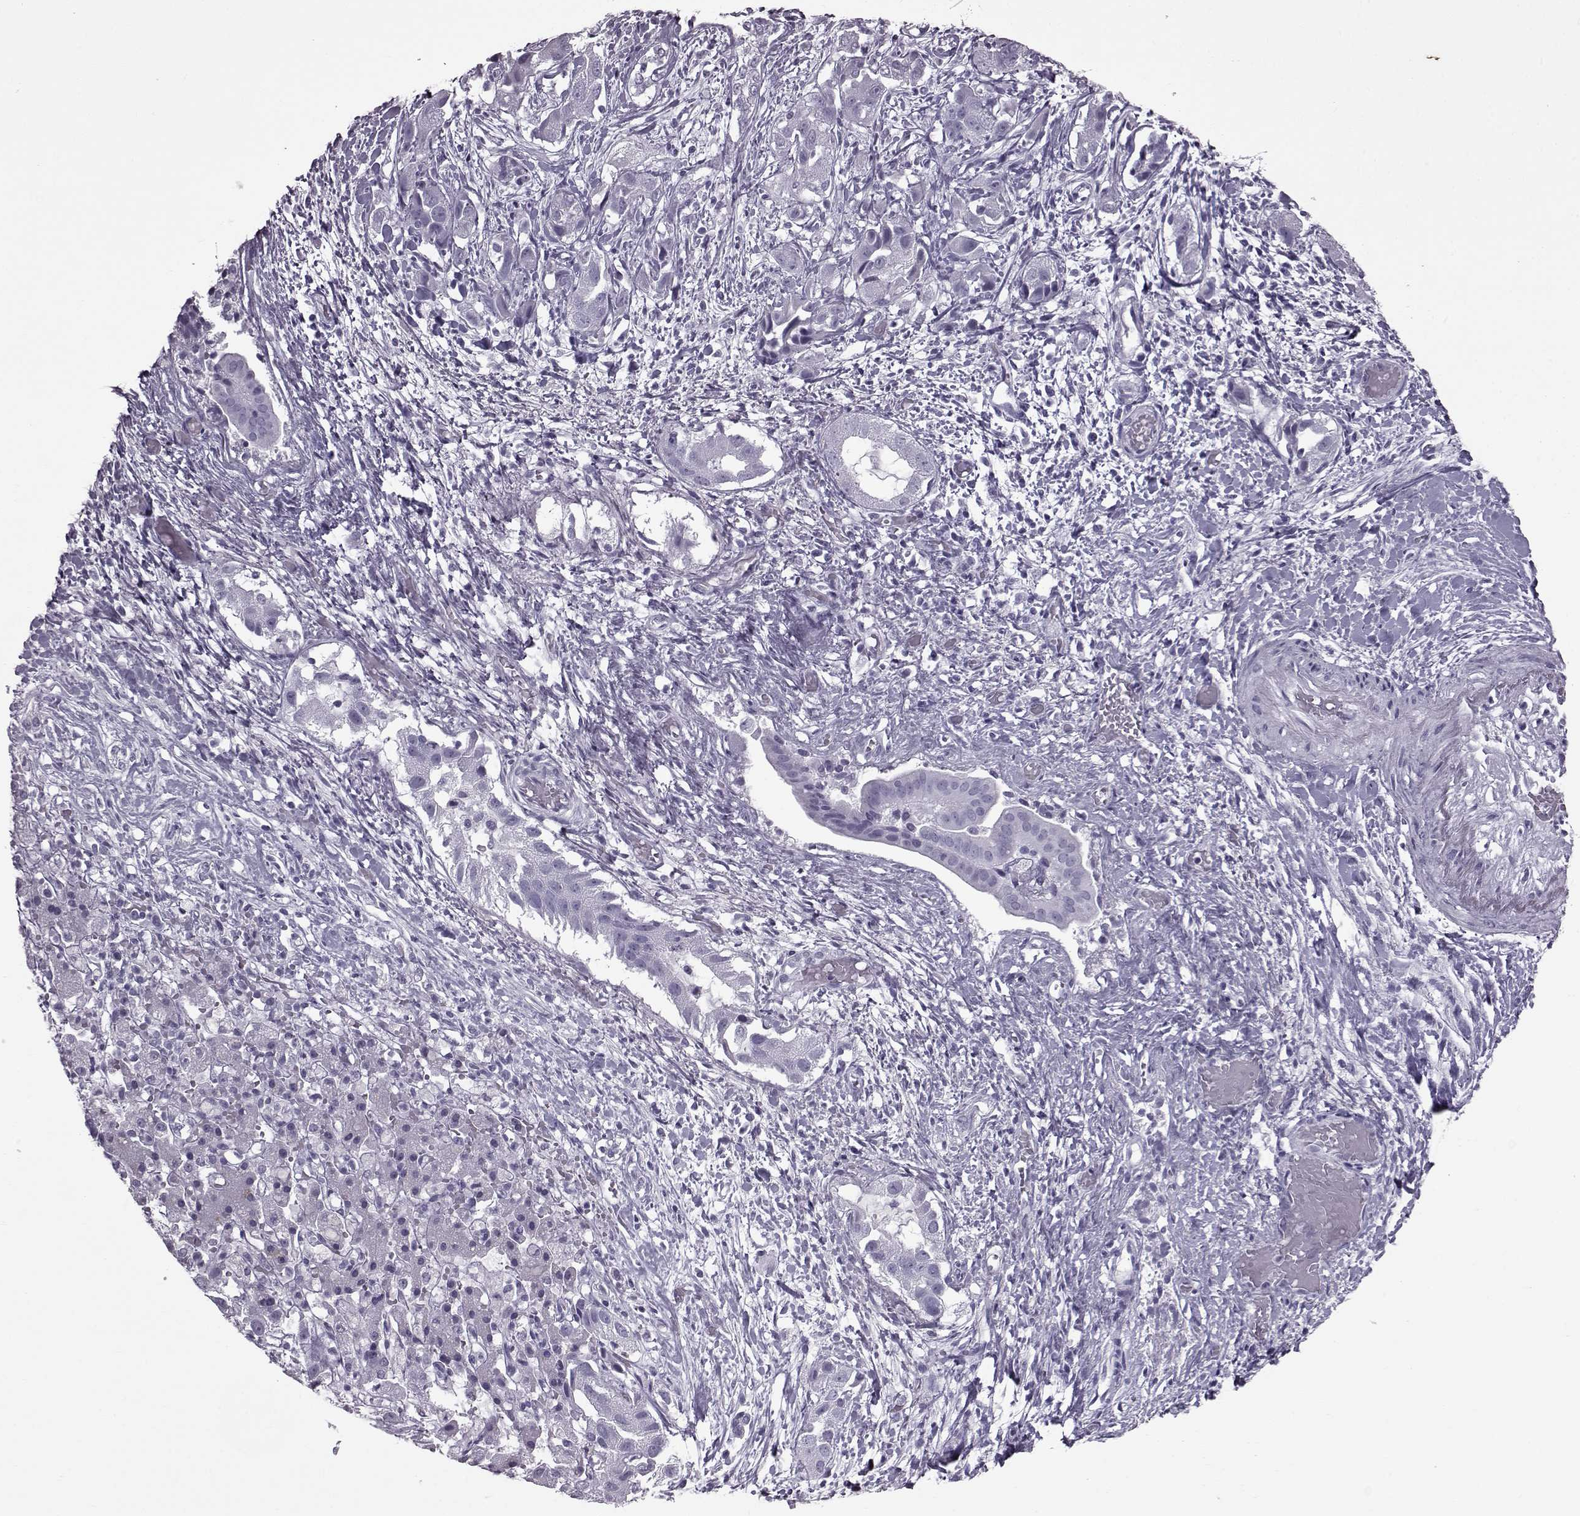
{"staining": {"intensity": "negative", "quantity": "none", "location": "none"}, "tissue": "liver cancer", "cell_type": "Tumor cells", "image_type": "cancer", "snomed": [{"axis": "morphology", "description": "Cholangiocarcinoma"}, {"axis": "topography", "description": "Liver"}], "caption": "Immunohistochemistry of human liver cholangiocarcinoma shows no staining in tumor cells.", "gene": "SLC28A2", "patient": {"sex": "female", "age": 52}}